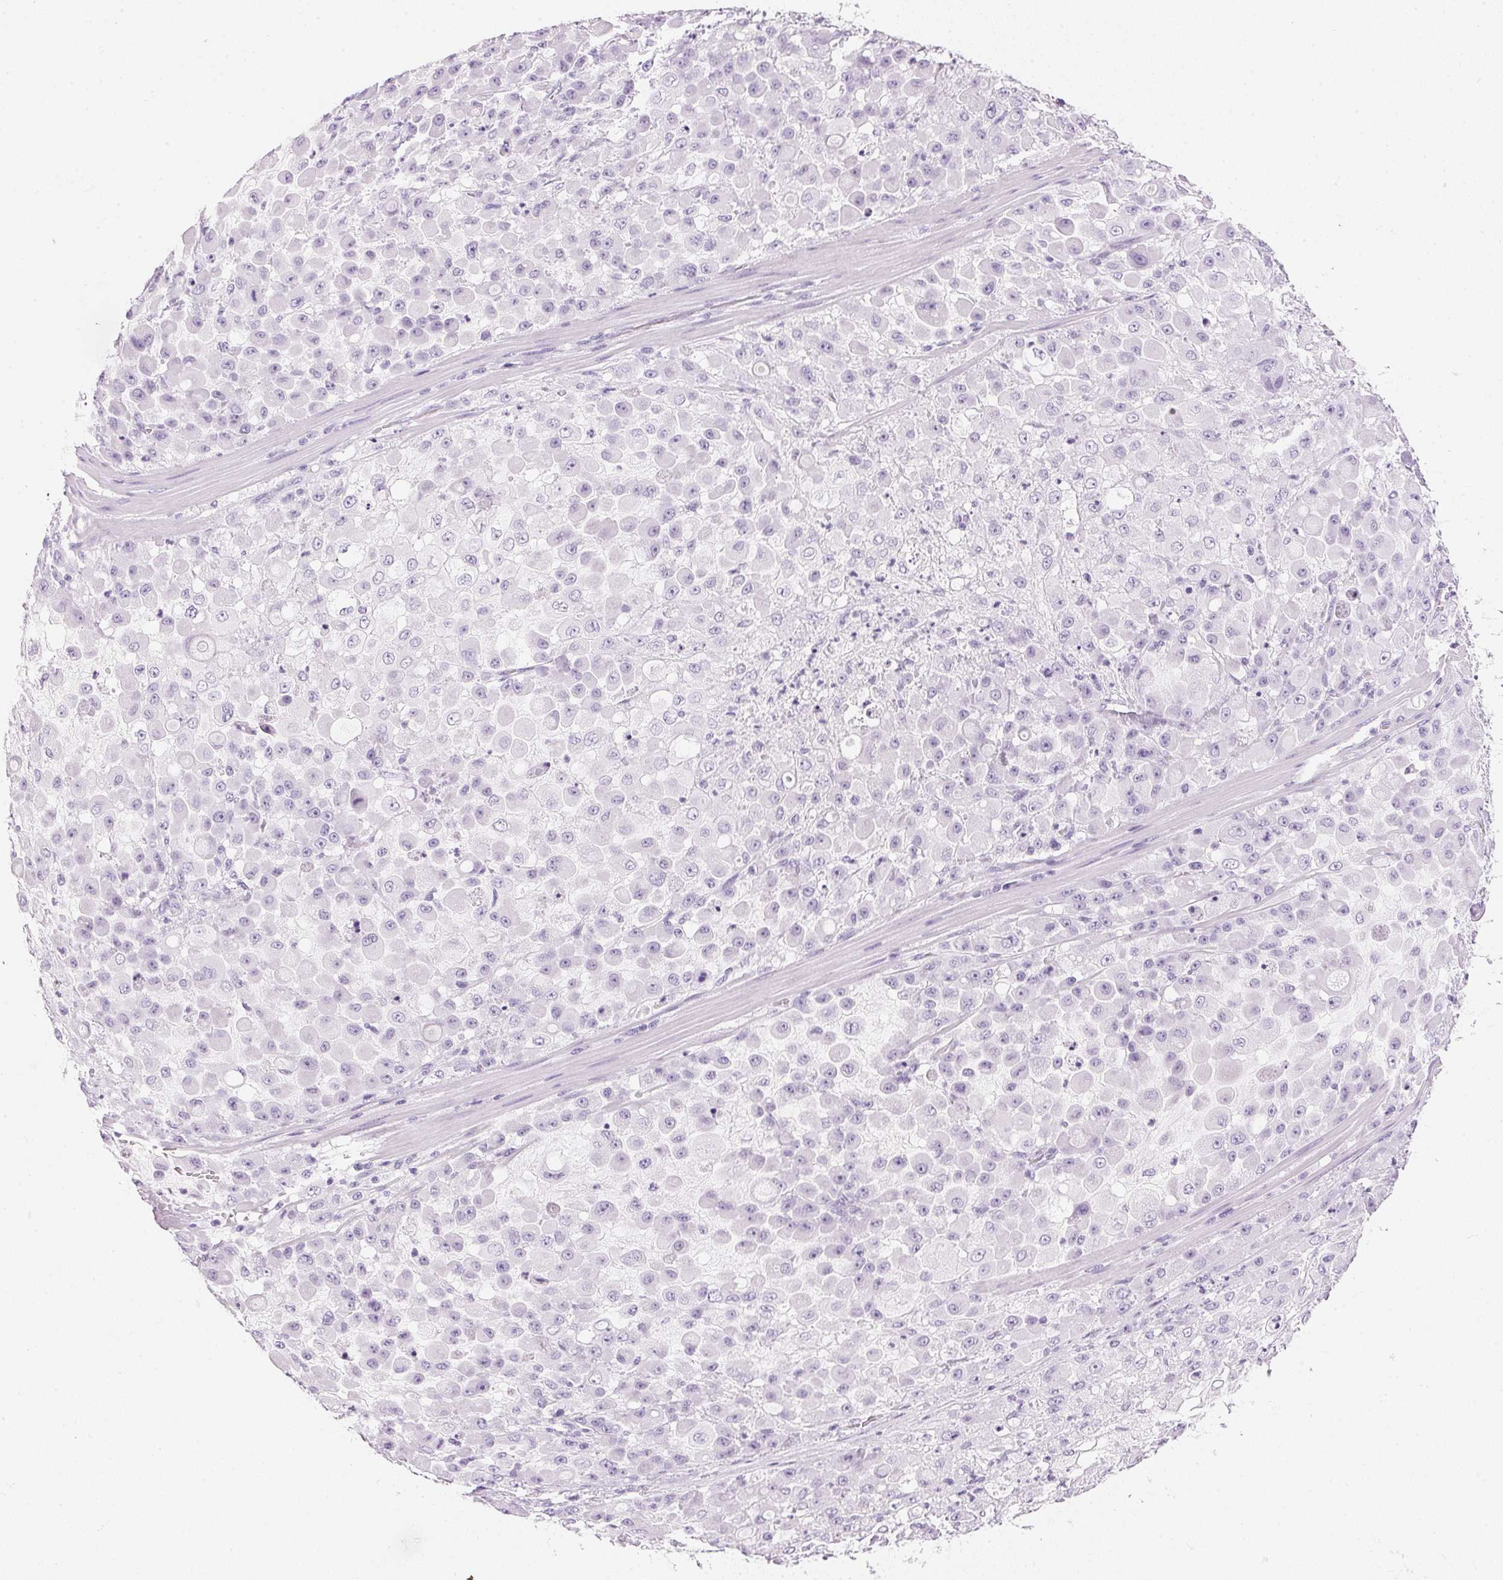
{"staining": {"intensity": "negative", "quantity": "none", "location": "none"}, "tissue": "stomach cancer", "cell_type": "Tumor cells", "image_type": "cancer", "snomed": [{"axis": "morphology", "description": "Adenocarcinoma, NOS"}, {"axis": "topography", "description": "Stomach"}], "caption": "This photomicrograph is of stomach cancer stained with IHC to label a protein in brown with the nuclei are counter-stained blue. There is no staining in tumor cells. Brightfield microscopy of IHC stained with DAB (3,3'-diaminobenzidine) (brown) and hematoxylin (blue), captured at high magnification.", "gene": "IGFBP1", "patient": {"sex": "female", "age": 76}}